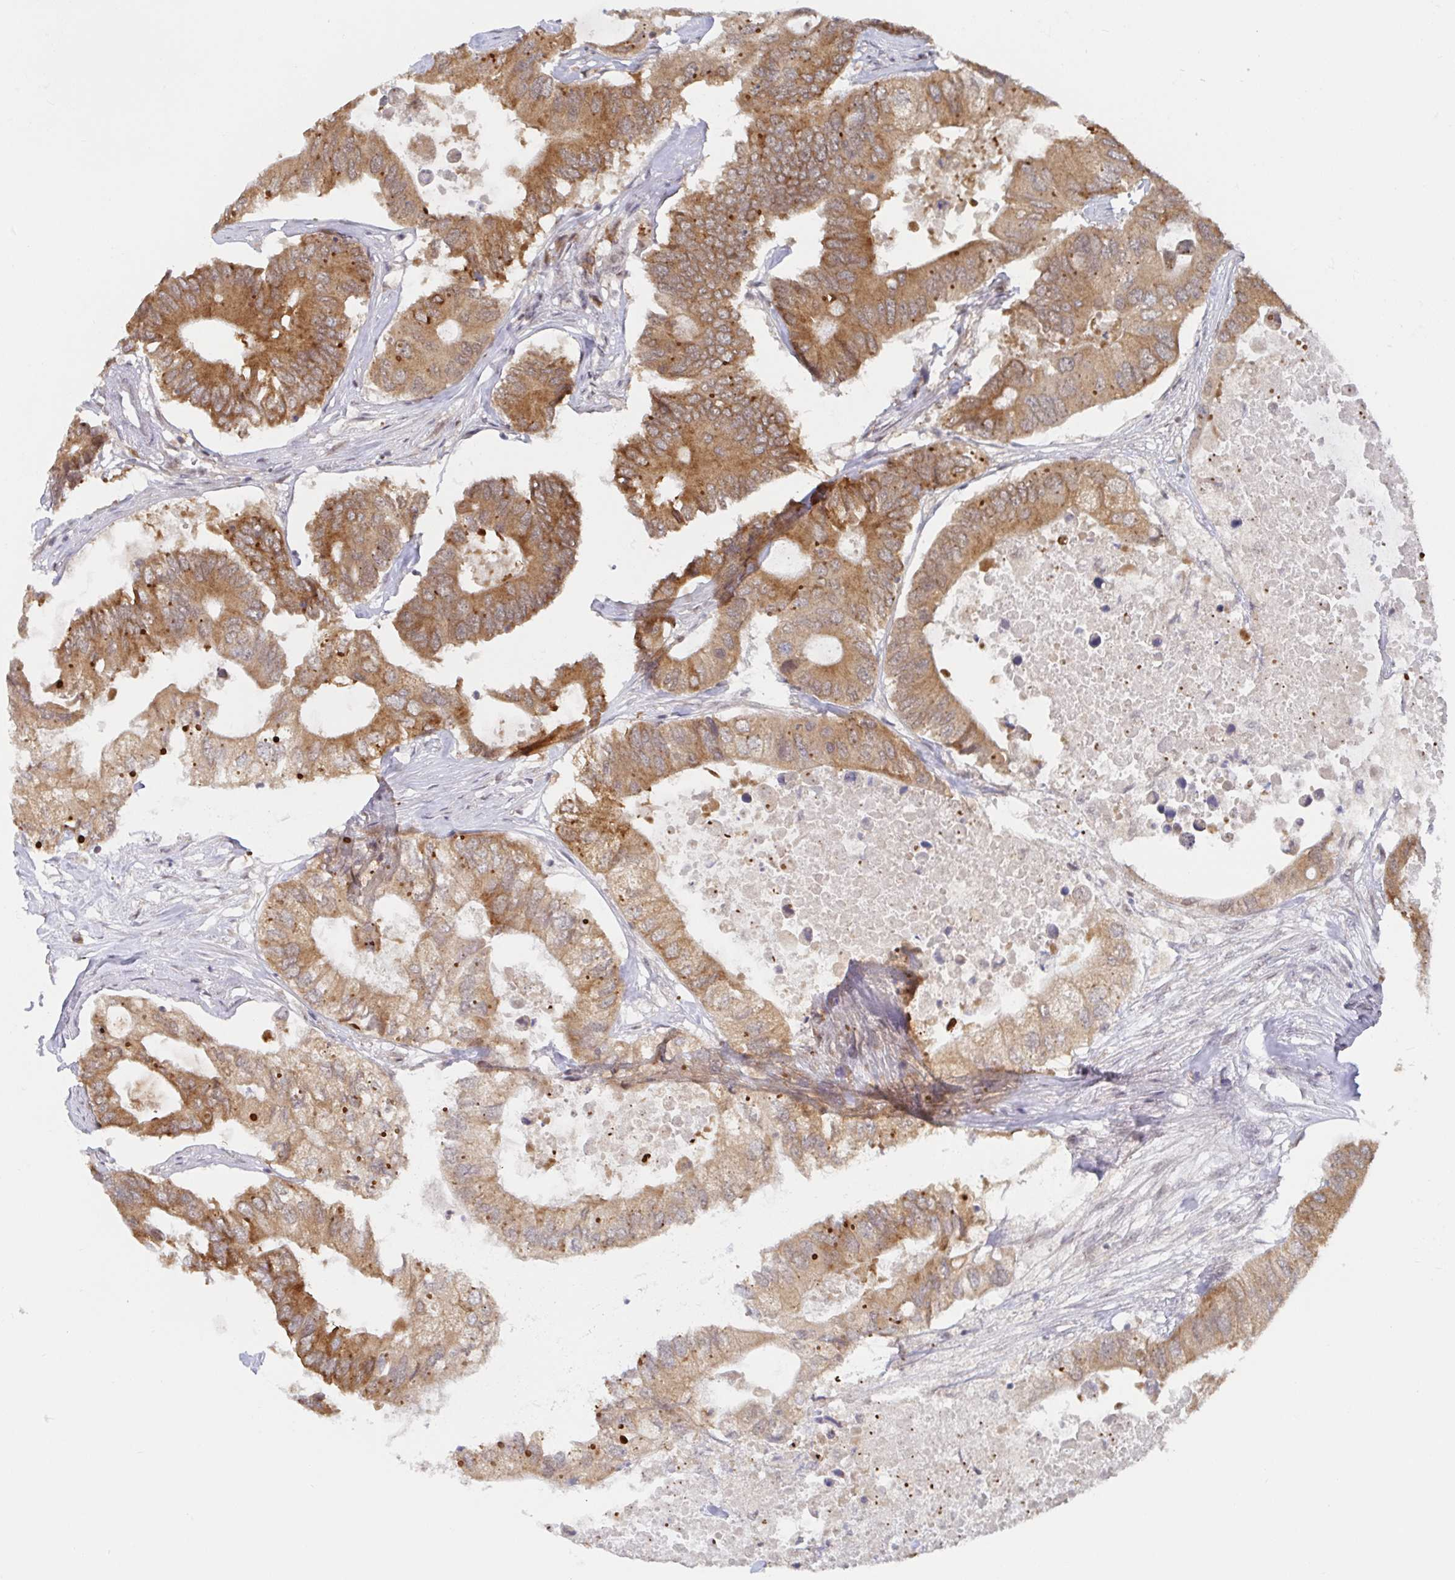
{"staining": {"intensity": "moderate", "quantity": ">75%", "location": "cytoplasmic/membranous"}, "tissue": "colorectal cancer", "cell_type": "Tumor cells", "image_type": "cancer", "snomed": [{"axis": "morphology", "description": "Adenocarcinoma, NOS"}, {"axis": "topography", "description": "Colon"}], "caption": "A histopathology image of human adenocarcinoma (colorectal) stained for a protein exhibits moderate cytoplasmic/membranous brown staining in tumor cells.", "gene": "ALG1", "patient": {"sex": "male", "age": 71}}